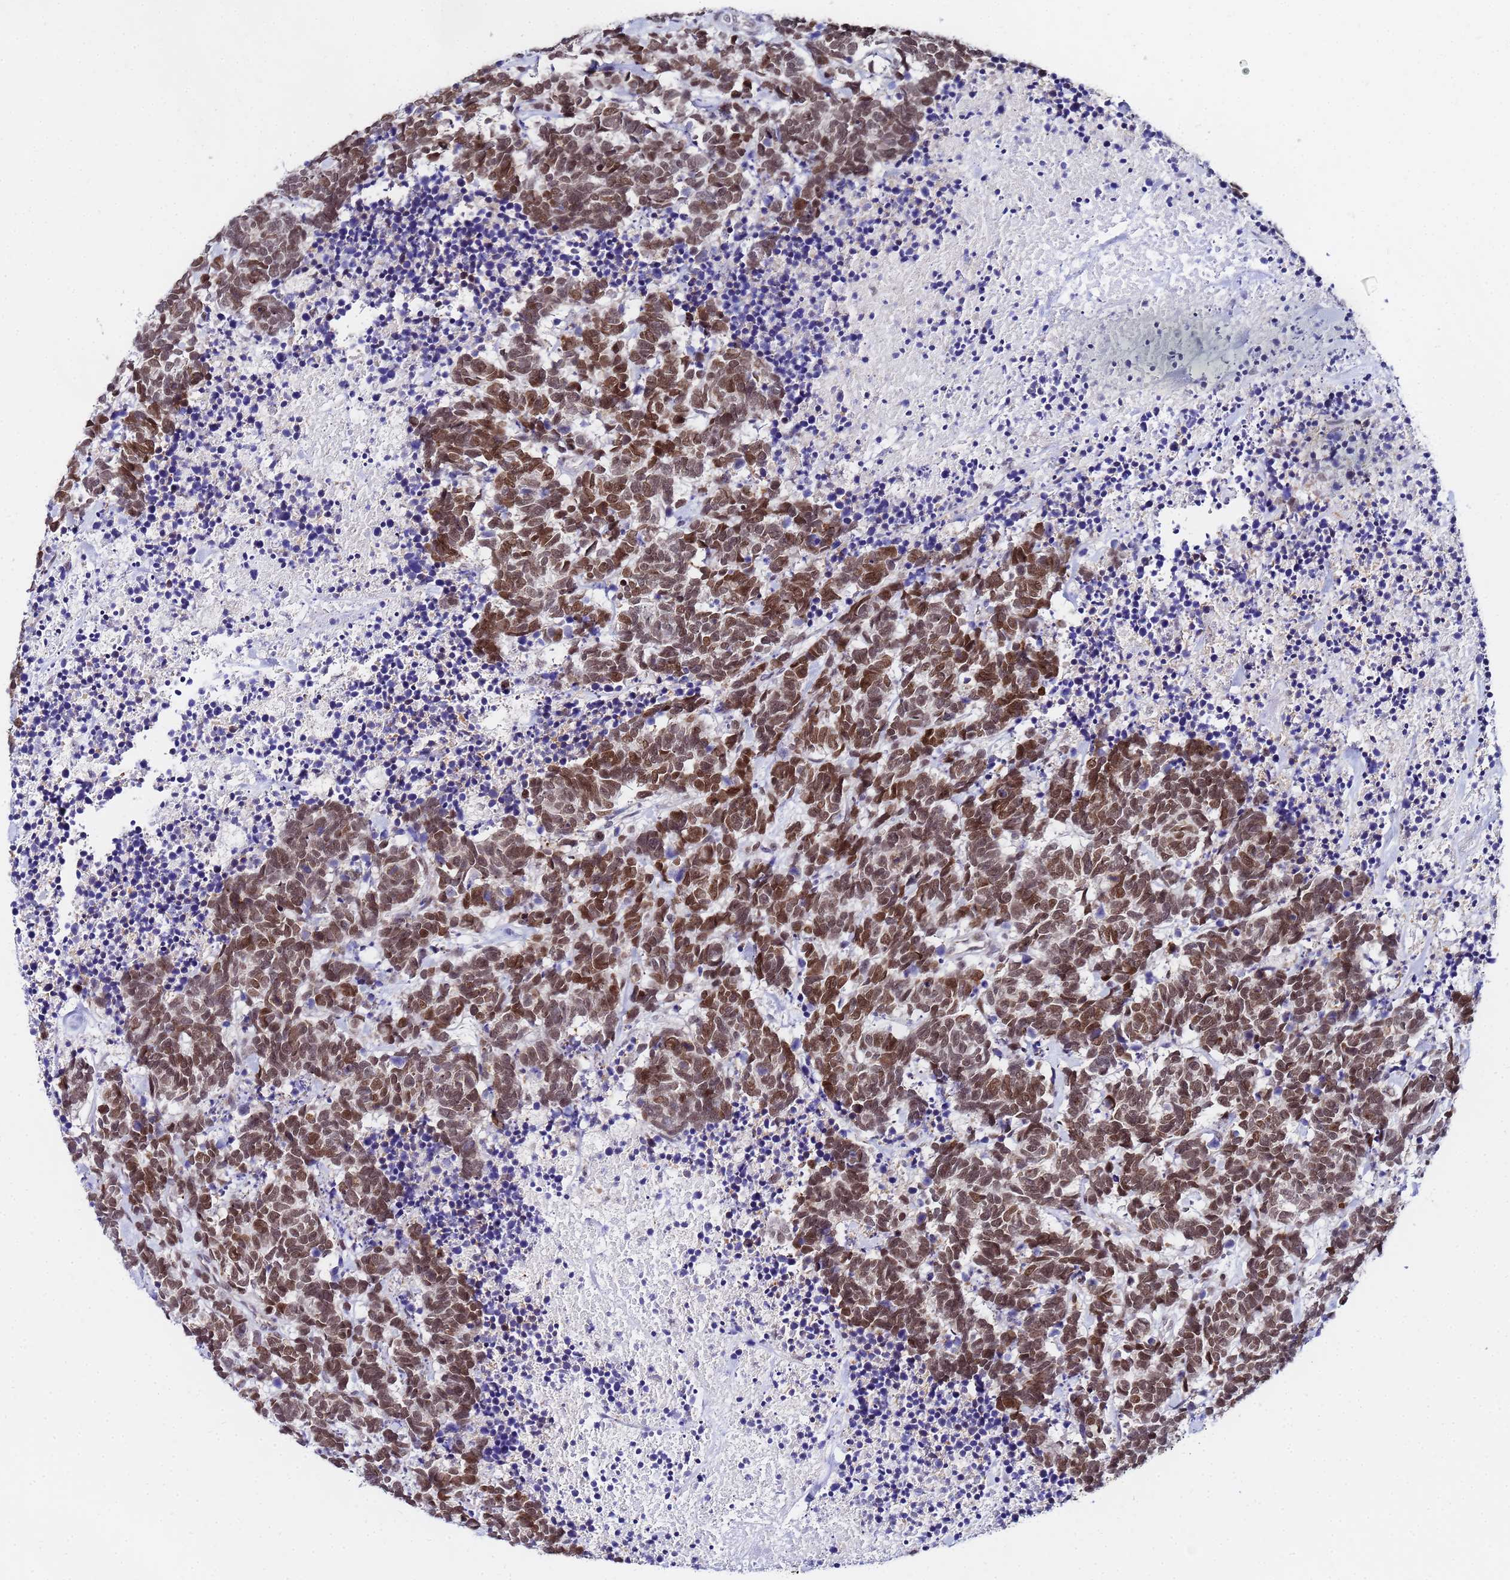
{"staining": {"intensity": "moderate", "quantity": ">75%", "location": "cytoplasmic/membranous,nuclear"}, "tissue": "carcinoid", "cell_type": "Tumor cells", "image_type": "cancer", "snomed": [{"axis": "morphology", "description": "Carcinoma, NOS"}, {"axis": "morphology", "description": "Carcinoid, malignant, NOS"}, {"axis": "topography", "description": "Prostate"}], "caption": "Brown immunohistochemical staining in carcinoma exhibits moderate cytoplasmic/membranous and nuclear positivity in approximately >75% of tumor cells. (DAB = brown stain, brightfield microscopy at high magnification).", "gene": "CKMT1A", "patient": {"sex": "male", "age": 57}}